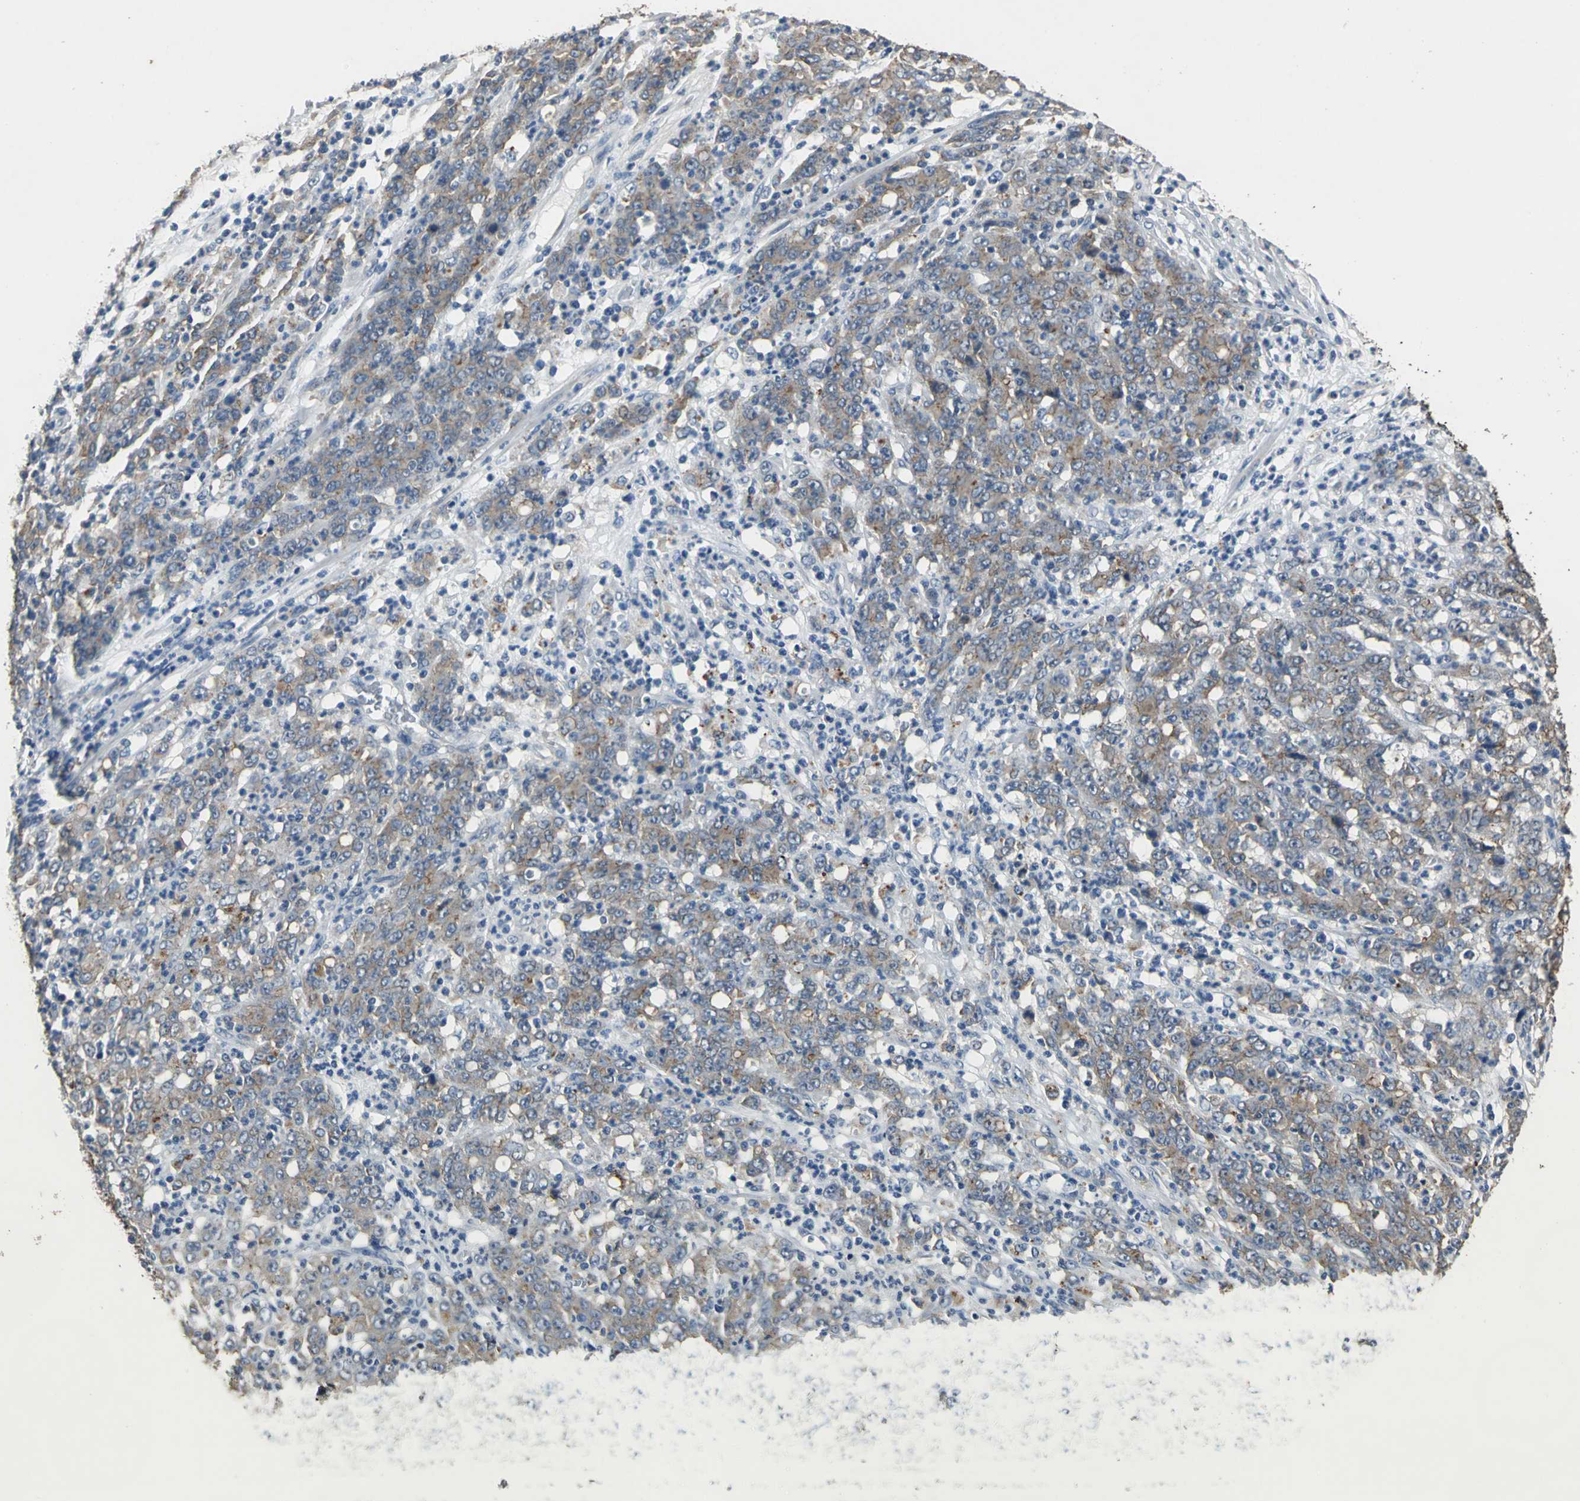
{"staining": {"intensity": "moderate", "quantity": ">75%", "location": "cytoplasmic/membranous"}, "tissue": "stomach cancer", "cell_type": "Tumor cells", "image_type": "cancer", "snomed": [{"axis": "morphology", "description": "Adenocarcinoma, NOS"}, {"axis": "topography", "description": "Stomach, lower"}], "caption": "A micrograph of human stomach cancer (adenocarcinoma) stained for a protein shows moderate cytoplasmic/membranous brown staining in tumor cells.", "gene": "OCLN", "patient": {"sex": "female", "age": 71}}